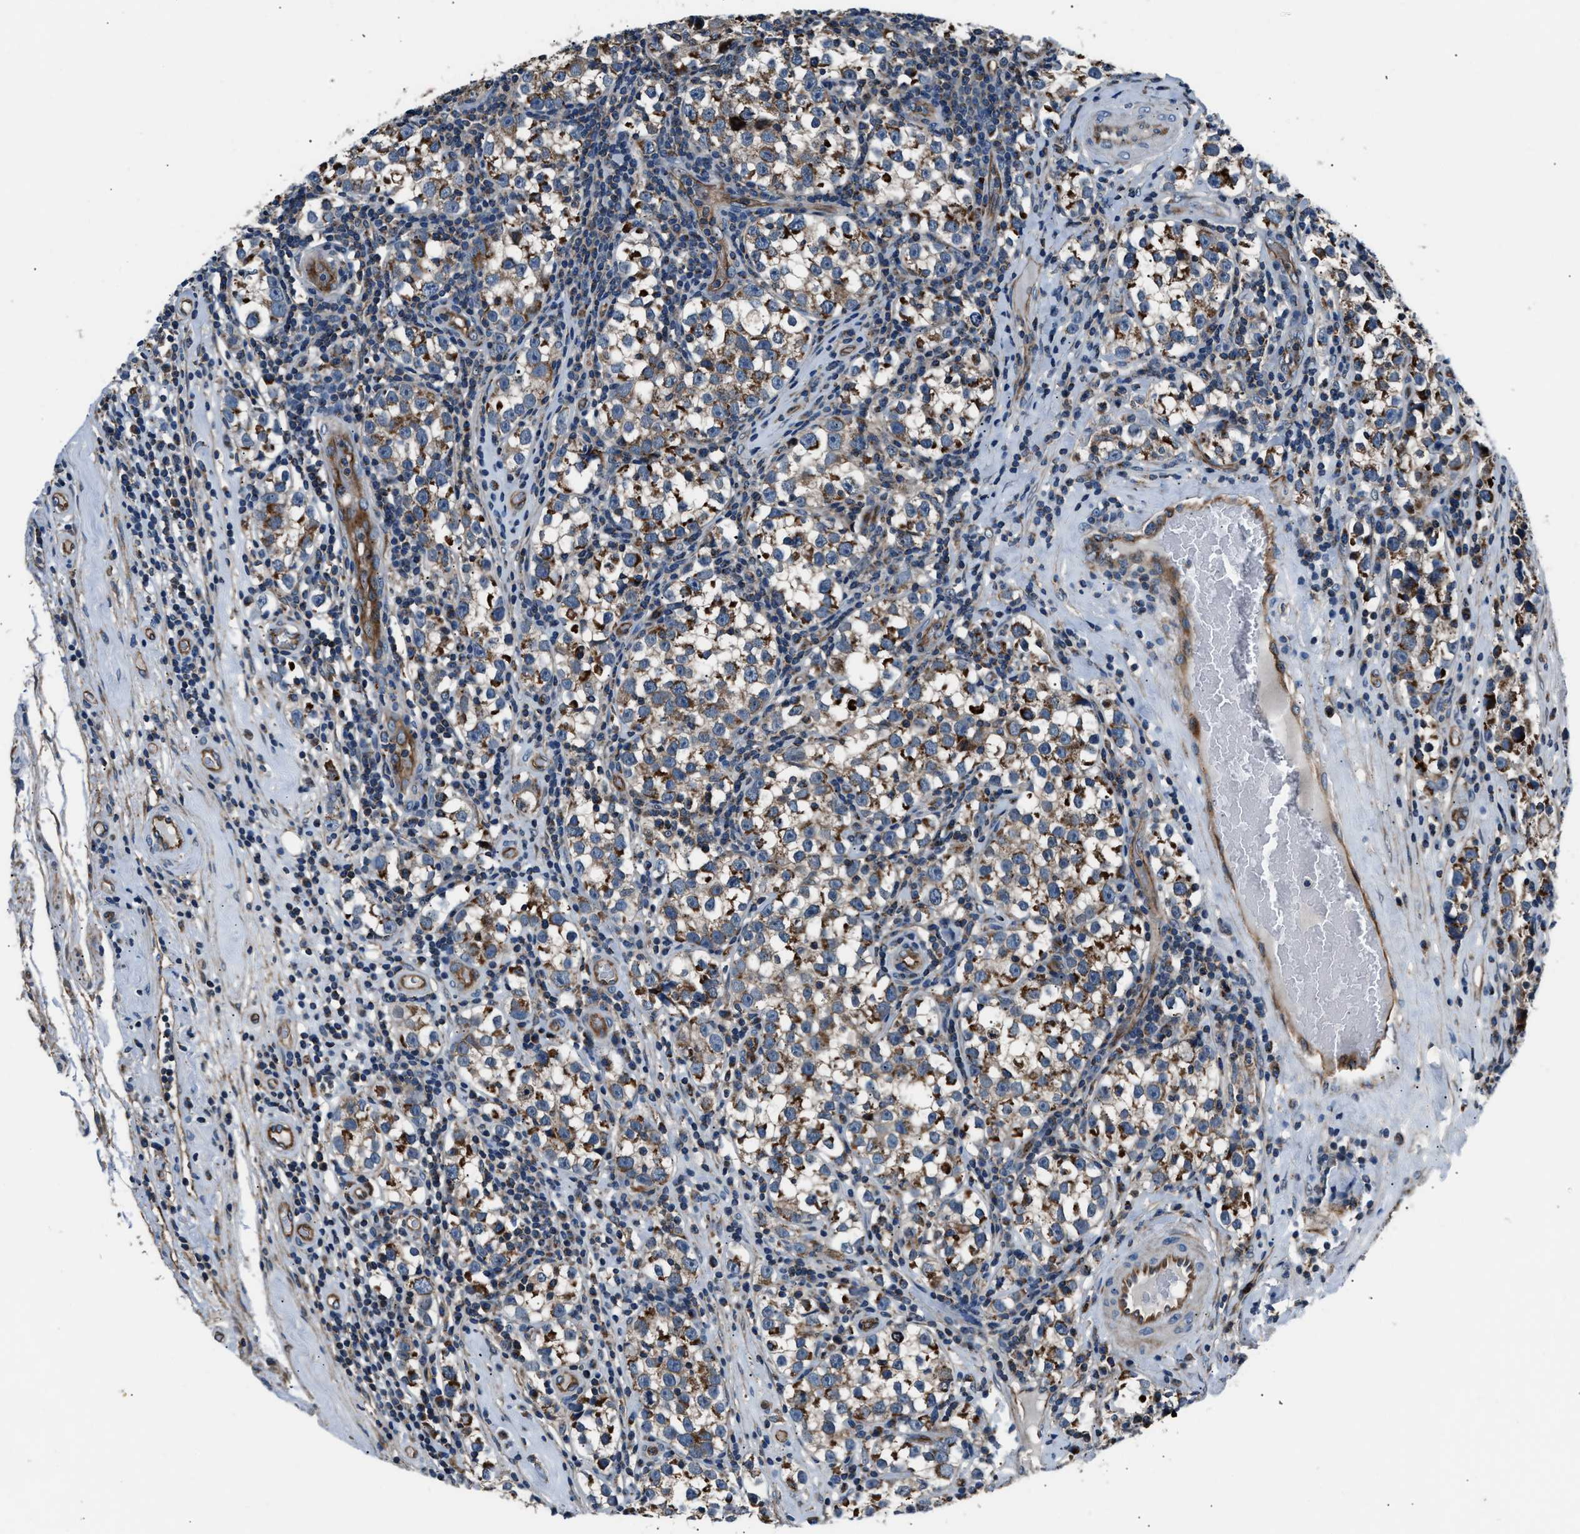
{"staining": {"intensity": "strong", "quantity": ">75%", "location": "cytoplasmic/membranous"}, "tissue": "testis cancer", "cell_type": "Tumor cells", "image_type": "cancer", "snomed": [{"axis": "morphology", "description": "Normal tissue, NOS"}, {"axis": "morphology", "description": "Seminoma, NOS"}, {"axis": "topography", "description": "Testis"}], "caption": "The micrograph reveals a brown stain indicating the presence of a protein in the cytoplasmic/membranous of tumor cells in seminoma (testis).", "gene": "GGCT", "patient": {"sex": "male", "age": 43}}